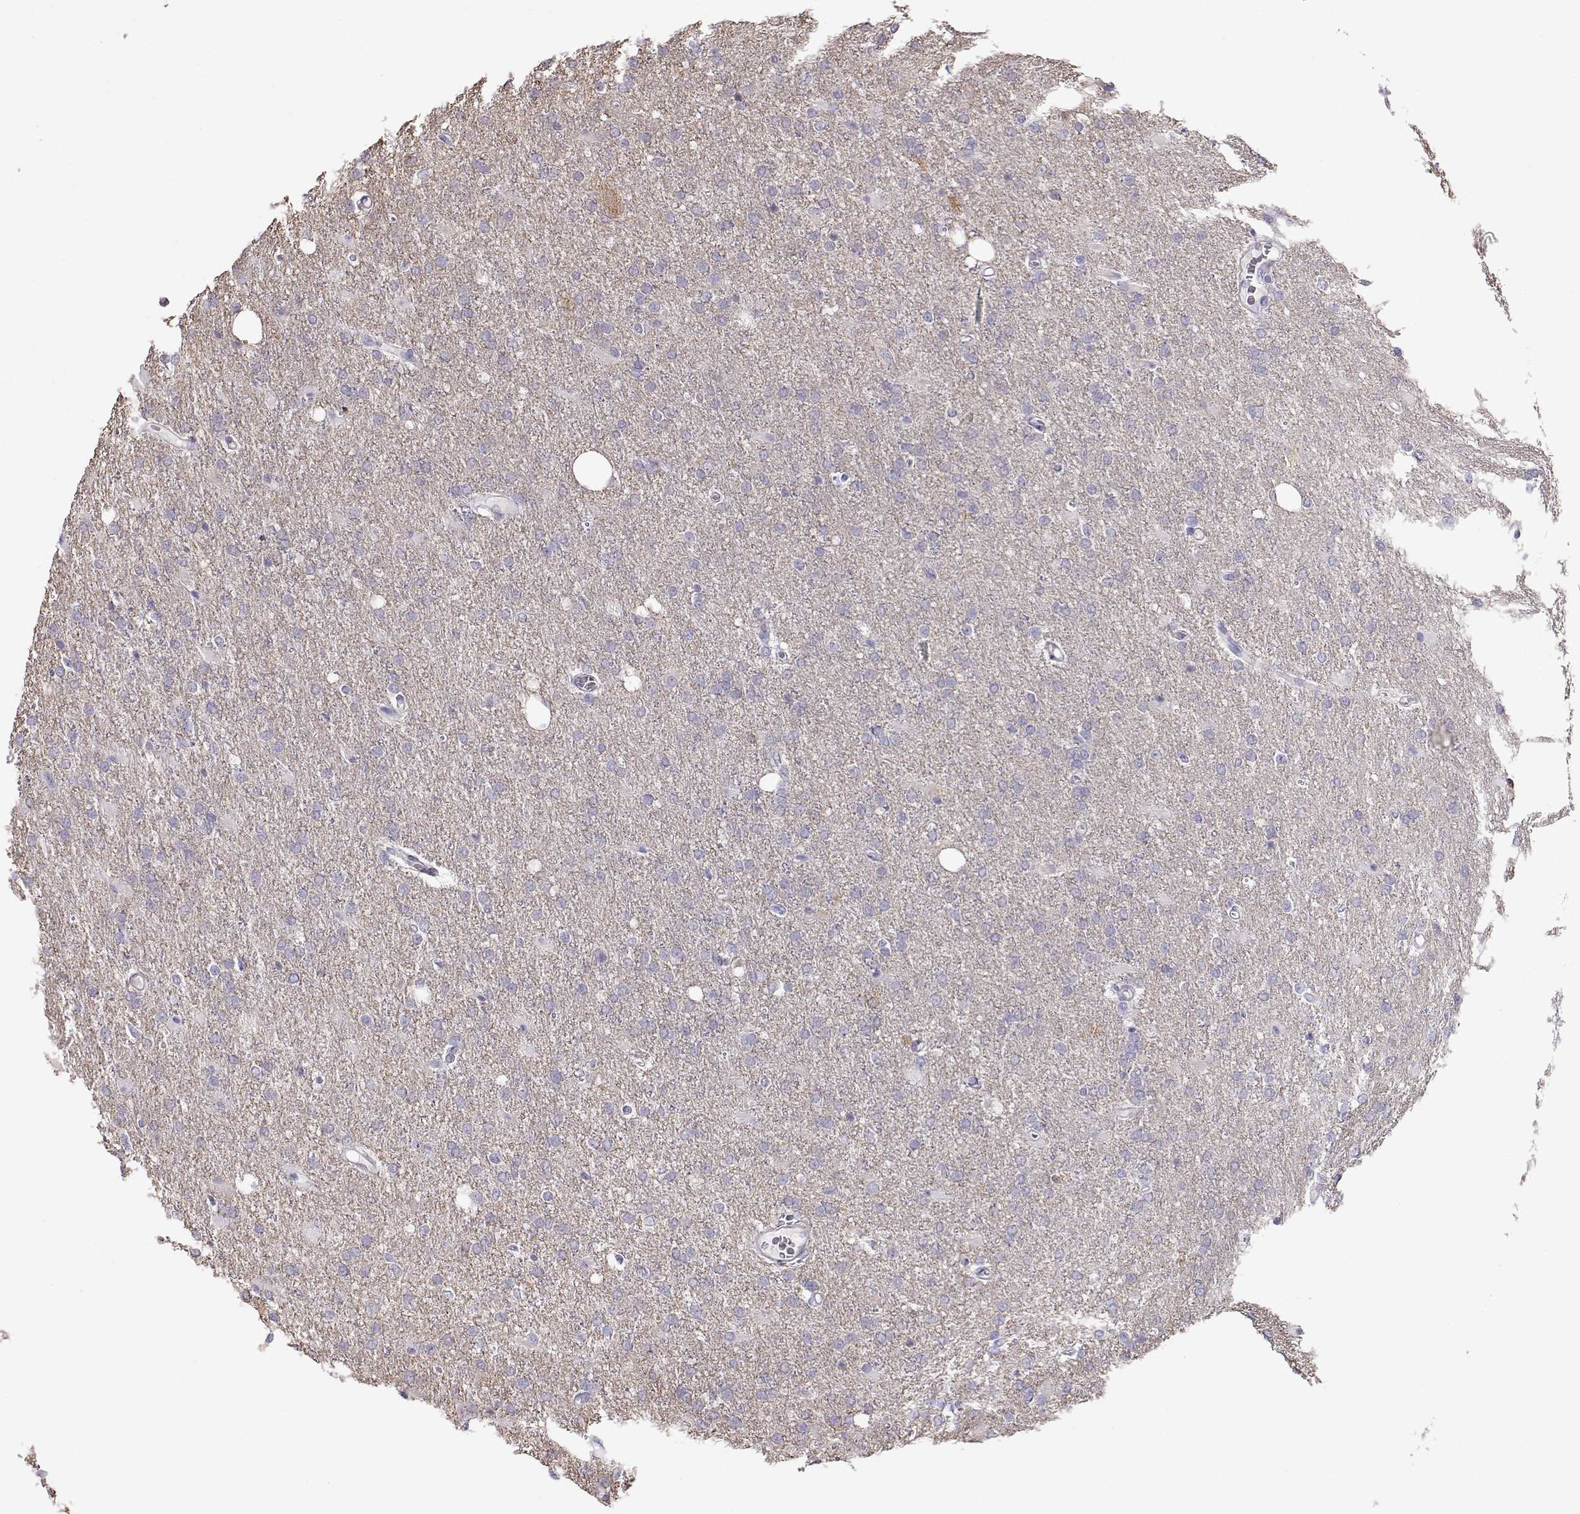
{"staining": {"intensity": "negative", "quantity": "none", "location": "none"}, "tissue": "glioma", "cell_type": "Tumor cells", "image_type": "cancer", "snomed": [{"axis": "morphology", "description": "Glioma, malignant, High grade"}, {"axis": "topography", "description": "Cerebral cortex"}], "caption": "Image shows no protein expression in tumor cells of glioma tissue. Nuclei are stained in blue.", "gene": "RBM44", "patient": {"sex": "male", "age": 70}}